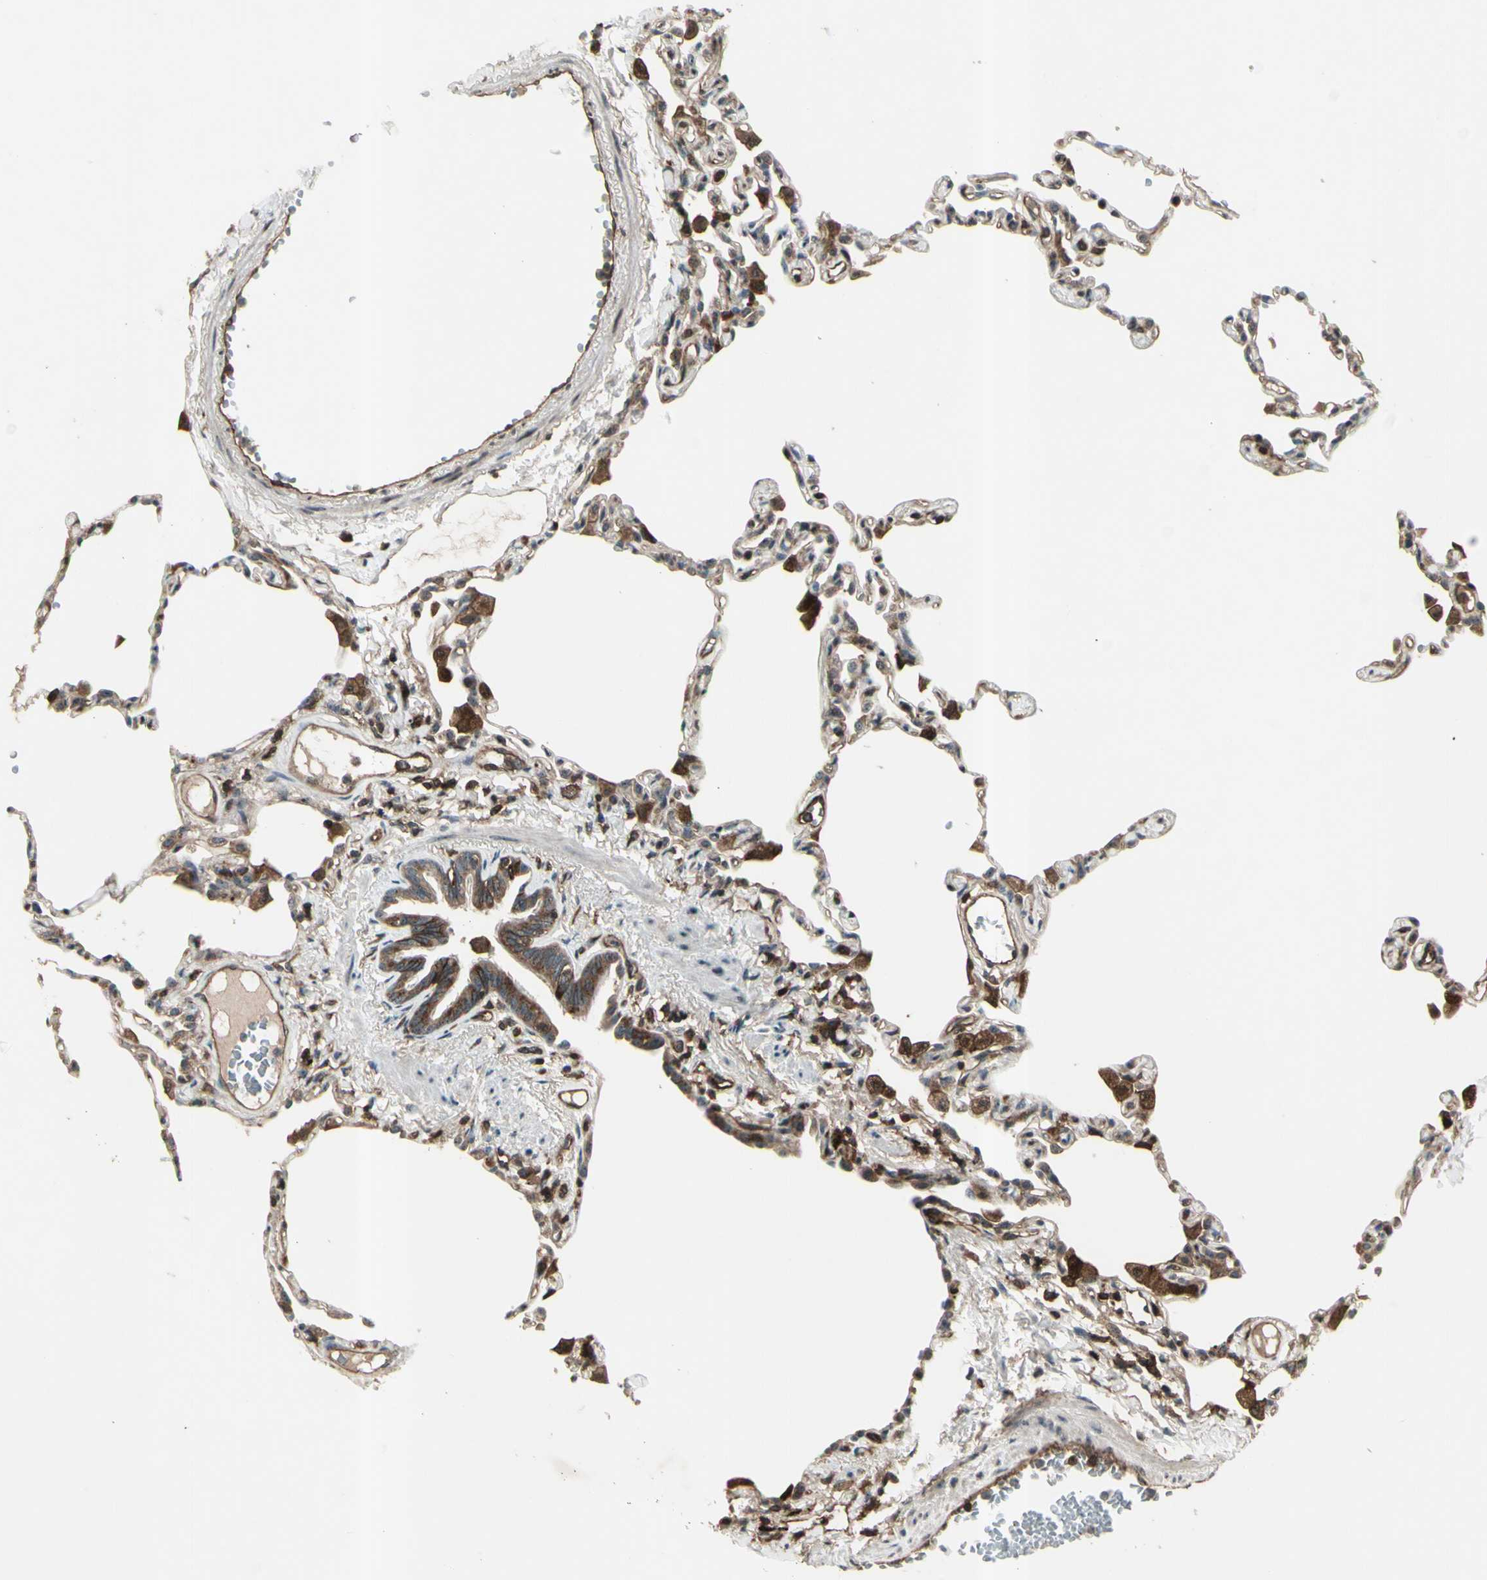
{"staining": {"intensity": "weak", "quantity": "25%-75%", "location": "cytoplasmic/membranous"}, "tissue": "lung", "cell_type": "Alveolar cells", "image_type": "normal", "snomed": [{"axis": "morphology", "description": "Normal tissue, NOS"}, {"axis": "topography", "description": "Lung"}], "caption": "High-magnification brightfield microscopy of benign lung stained with DAB (3,3'-diaminobenzidine) (brown) and counterstained with hematoxylin (blue). alveolar cells exhibit weak cytoplasmic/membranous positivity is appreciated in about25%-75% of cells.", "gene": "FXYD5", "patient": {"sex": "female", "age": 49}}